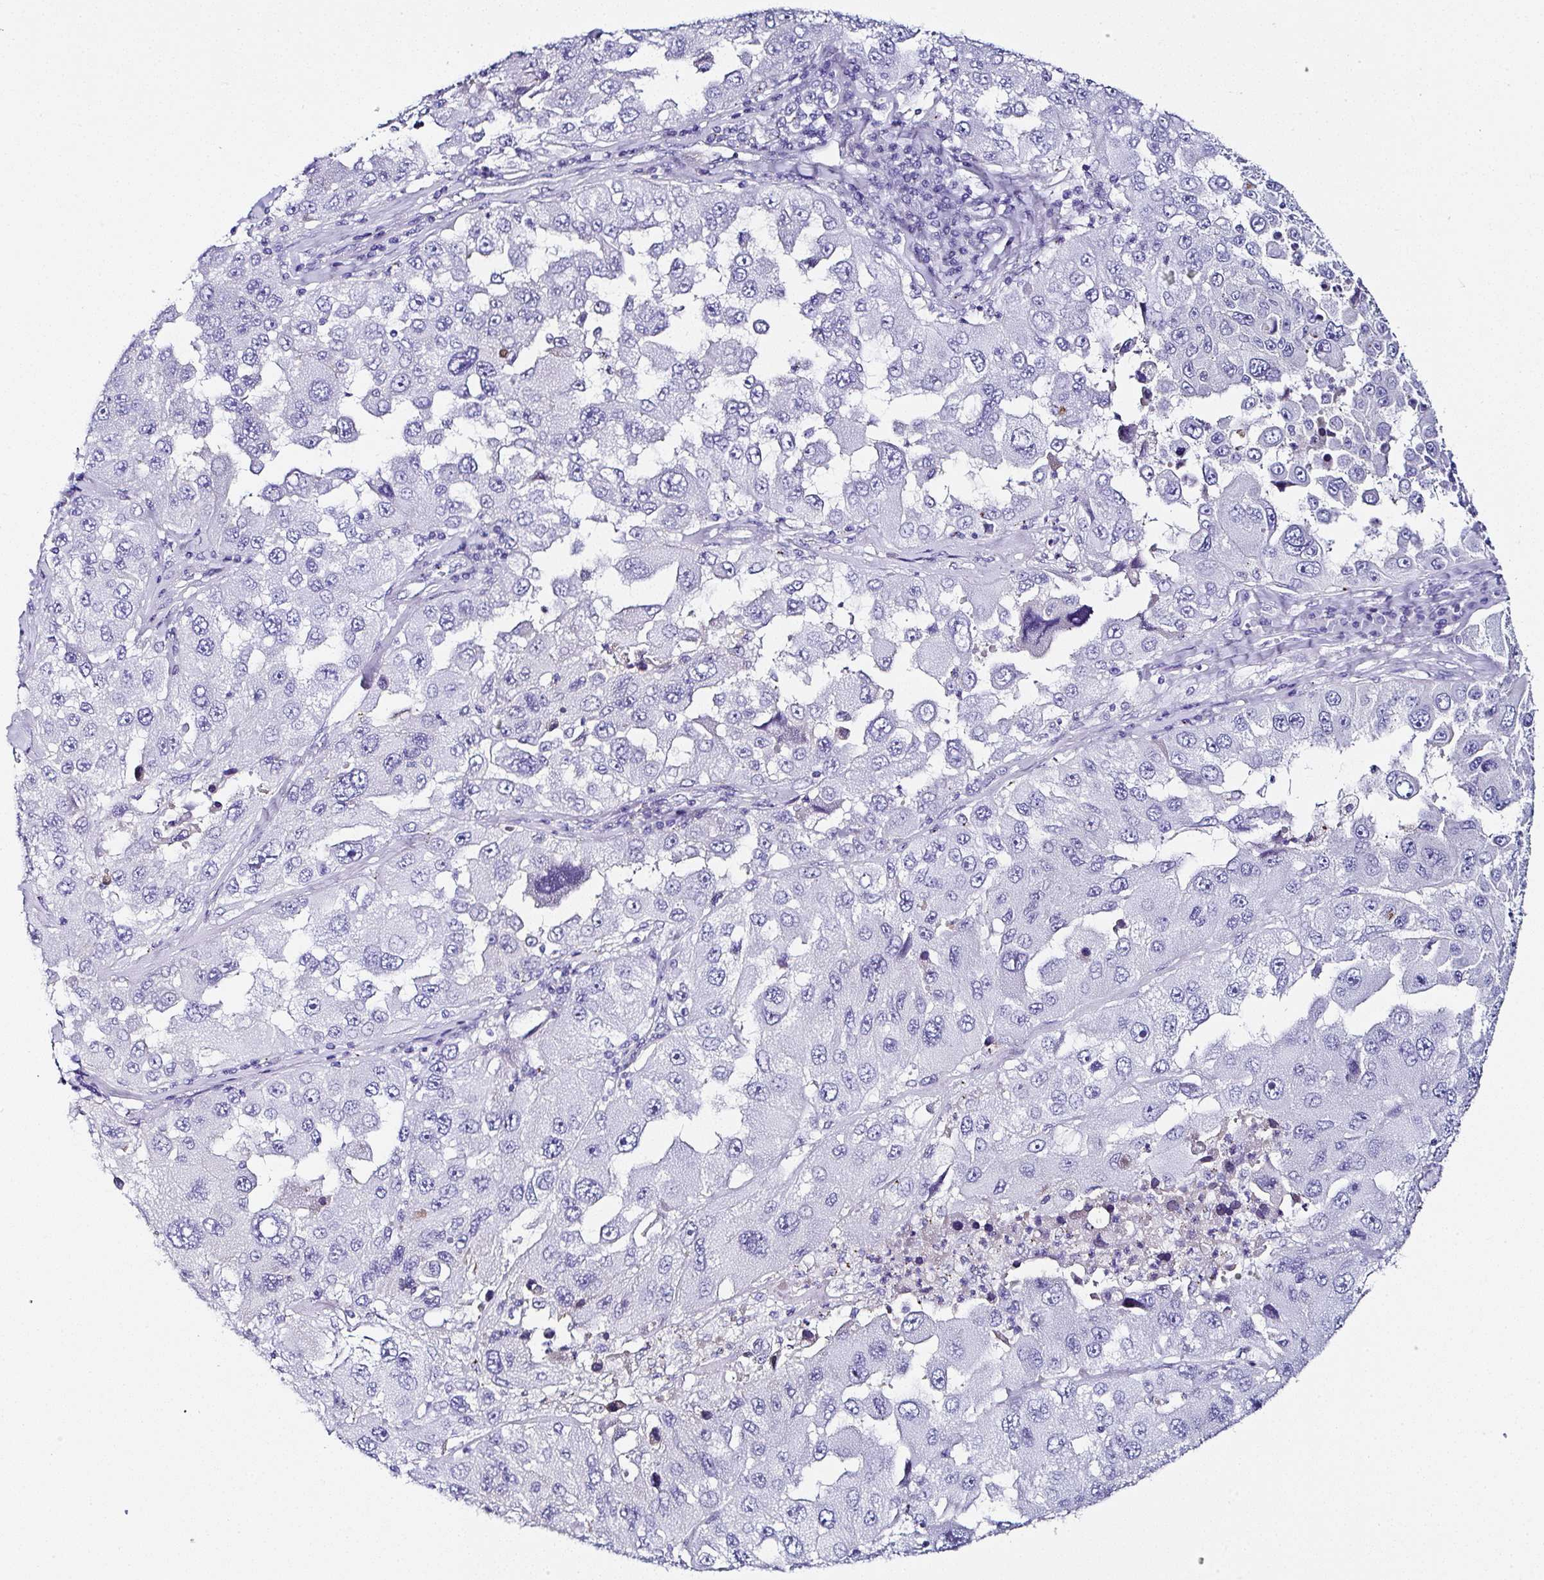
{"staining": {"intensity": "negative", "quantity": "none", "location": "none"}, "tissue": "melanoma", "cell_type": "Tumor cells", "image_type": "cancer", "snomed": [{"axis": "morphology", "description": "Malignant melanoma, Metastatic site"}, {"axis": "topography", "description": "Lymph node"}], "caption": "The image demonstrates no staining of tumor cells in malignant melanoma (metastatic site). (DAB IHC, high magnification).", "gene": "PPFIA4", "patient": {"sex": "male", "age": 62}}